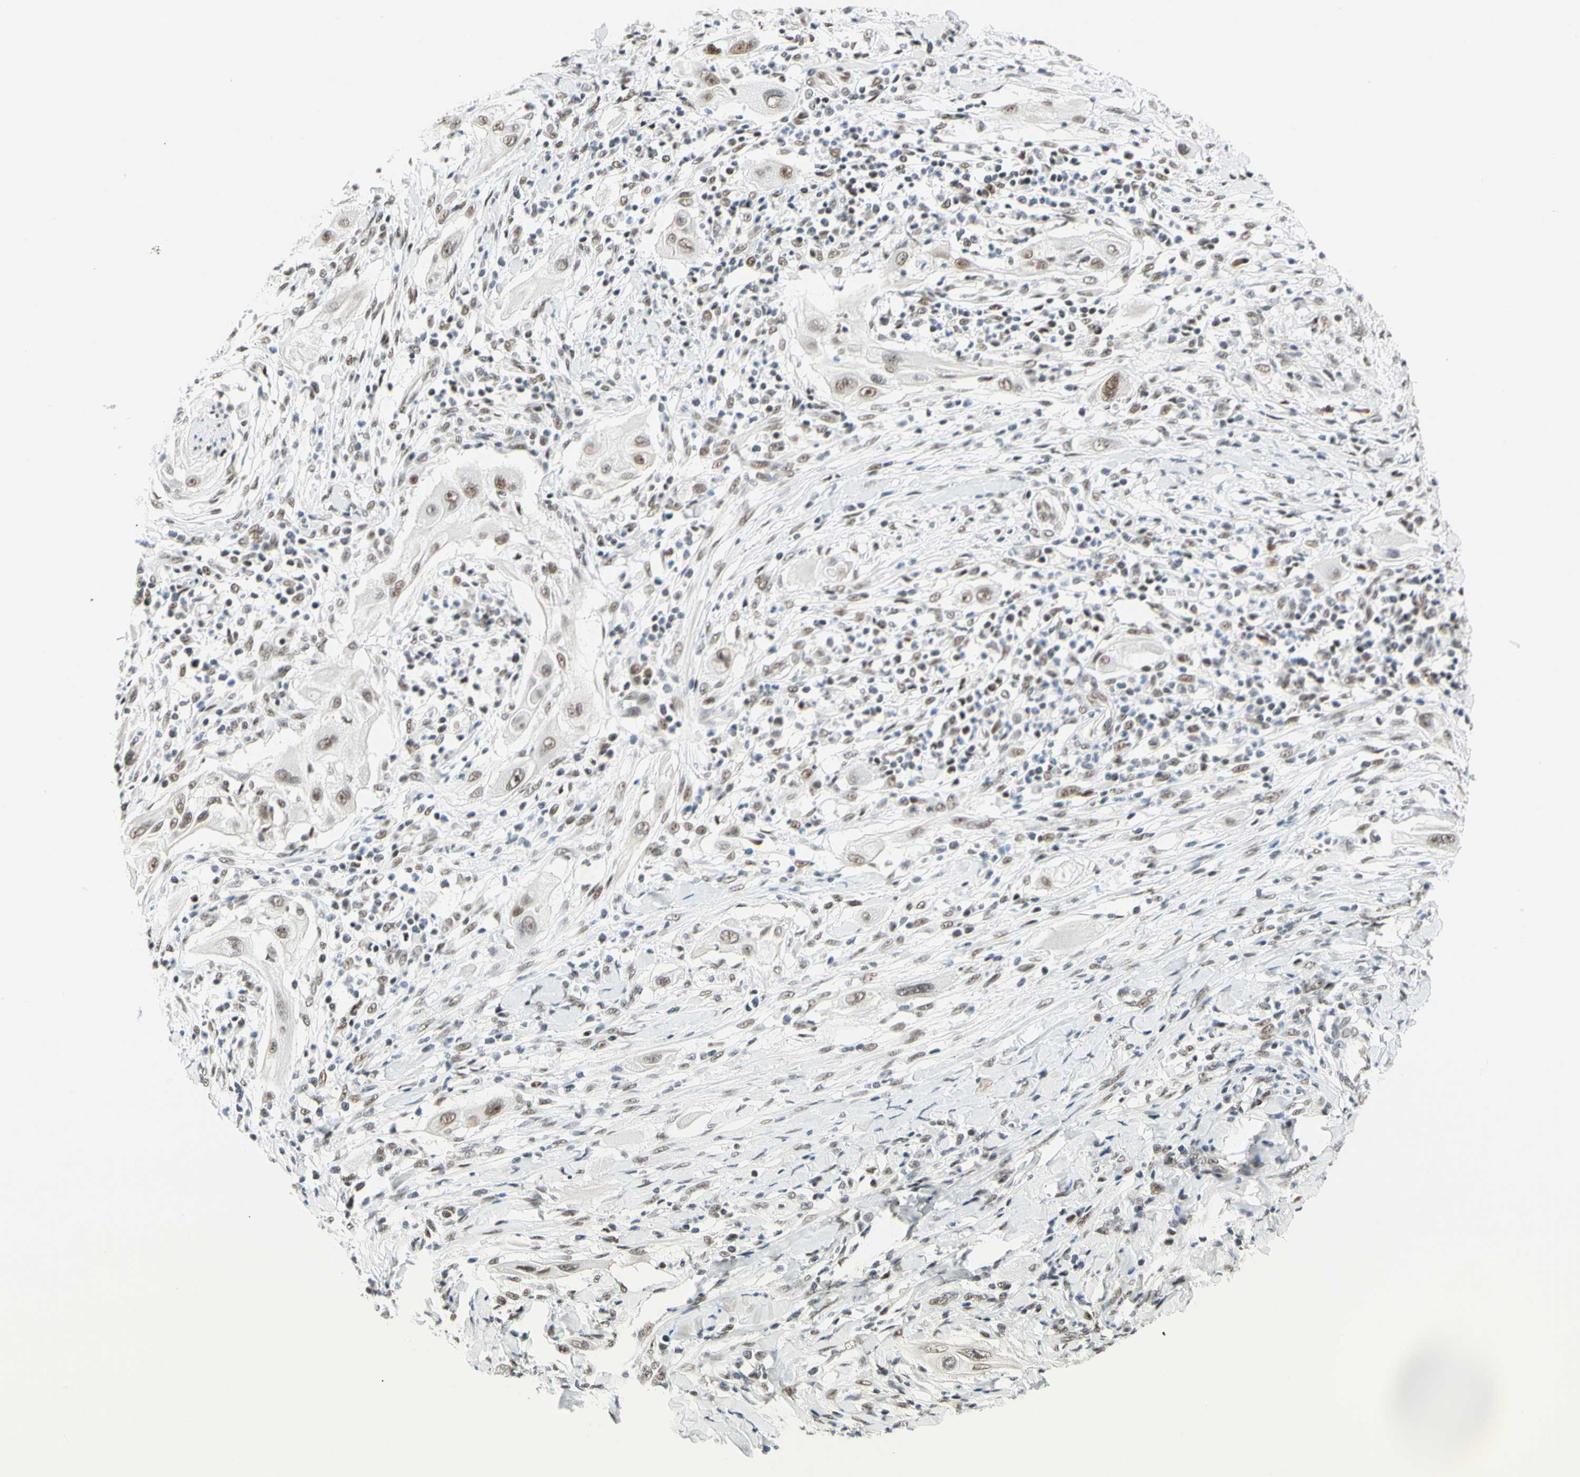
{"staining": {"intensity": "weak", "quantity": ">75%", "location": "nuclear"}, "tissue": "lung cancer", "cell_type": "Tumor cells", "image_type": "cancer", "snomed": [{"axis": "morphology", "description": "Squamous cell carcinoma, NOS"}, {"axis": "topography", "description": "Lung"}], "caption": "Immunohistochemical staining of lung cancer shows low levels of weak nuclear protein expression in approximately >75% of tumor cells.", "gene": "ZSCAN16", "patient": {"sex": "female", "age": 47}}